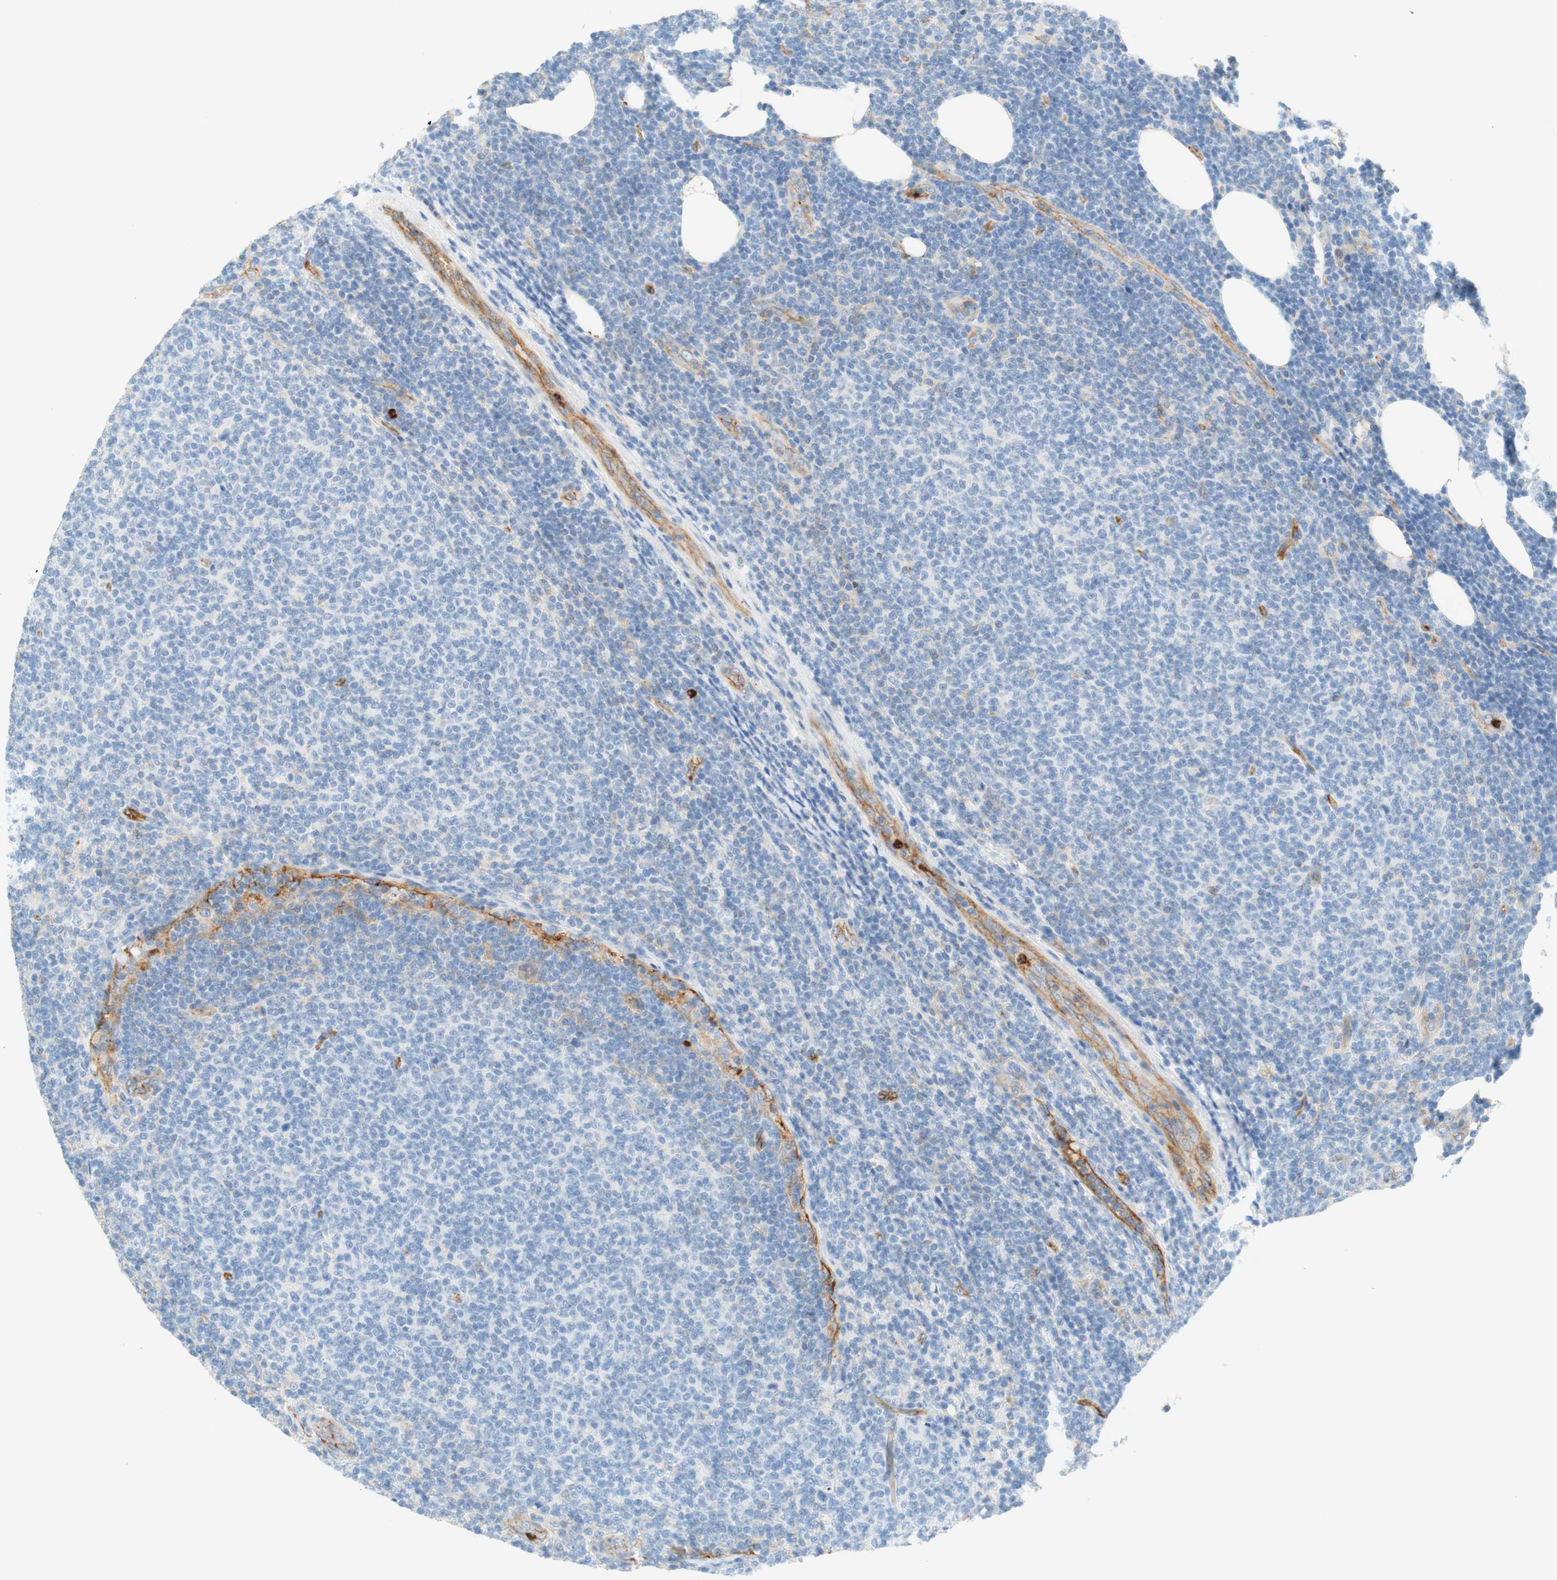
{"staining": {"intensity": "negative", "quantity": "none", "location": "none"}, "tissue": "lymphoma", "cell_type": "Tumor cells", "image_type": "cancer", "snomed": [{"axis": "morphology", "description": "Malignant lymphoma, non-Hodgkin's type, Low grade"}, {"axis": "topography", "description": "Lymph node"}], "caption": "Tumor cells show no significant protein staining in lymphoma.", "gene": "STOM", "patient": {"sex": "male", "age": 66}}